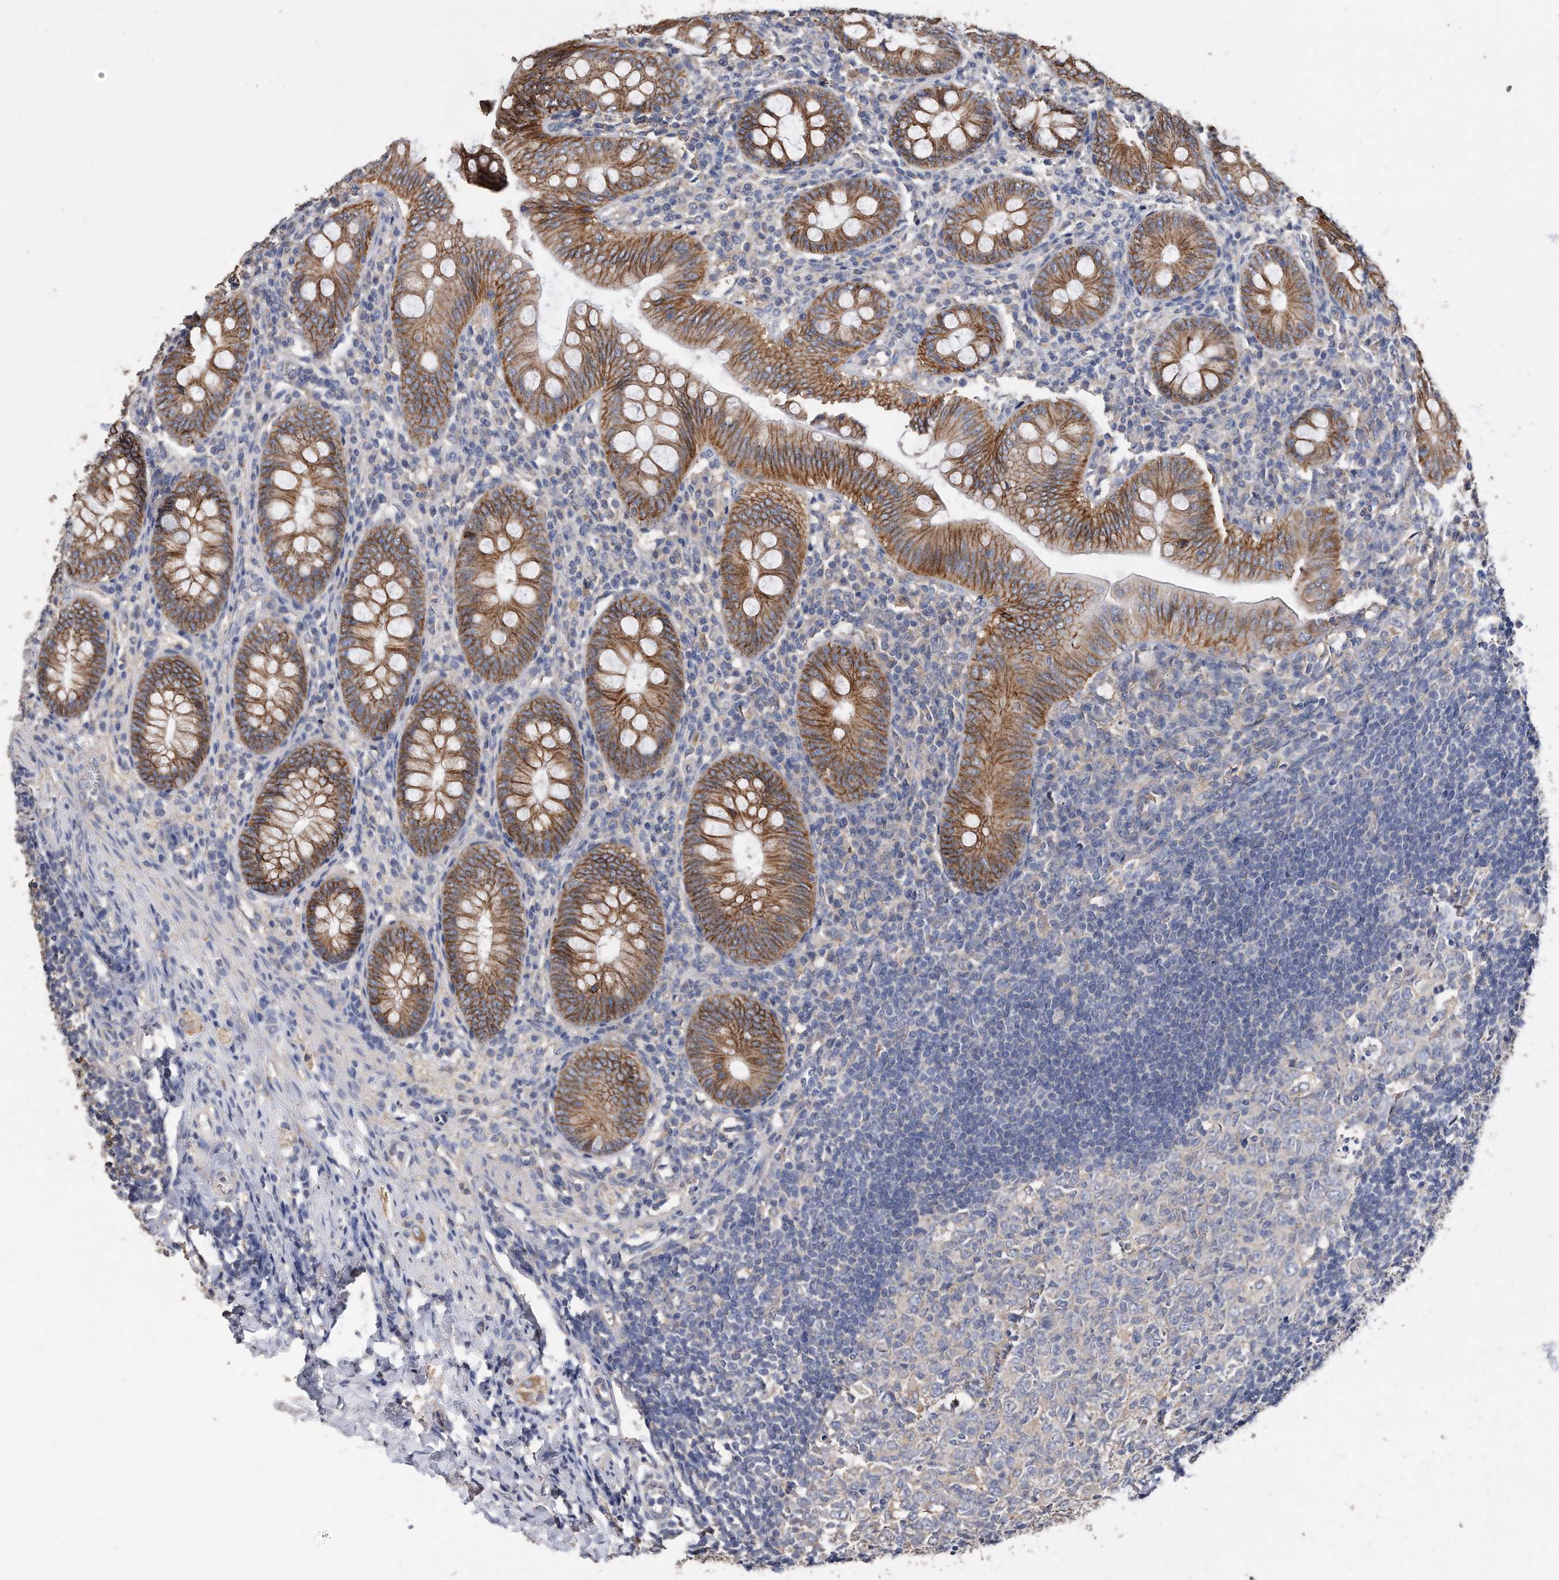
{"staining": {"intensity": "moderate", "quantity": ">75%", "location": "cytoplasmic/membranous"}, "tissue": "appendix", "cell_type": "Glandular cells", "image_type": "normal", "snomed": [{"axis": "morphology", "description": "Normal tissue, NOS"}, {"axis": "topography", "description": "Appendix"}], "caption": "Moderate cytoplasmic/membranous protein staining is present in approximately >75% of glandular cells in appendix. (DAB IHC, brown staining for protein, blue staining for nuclei).", "gene": "CDCP1", "patient": {"sex": "male", "age": 14}}